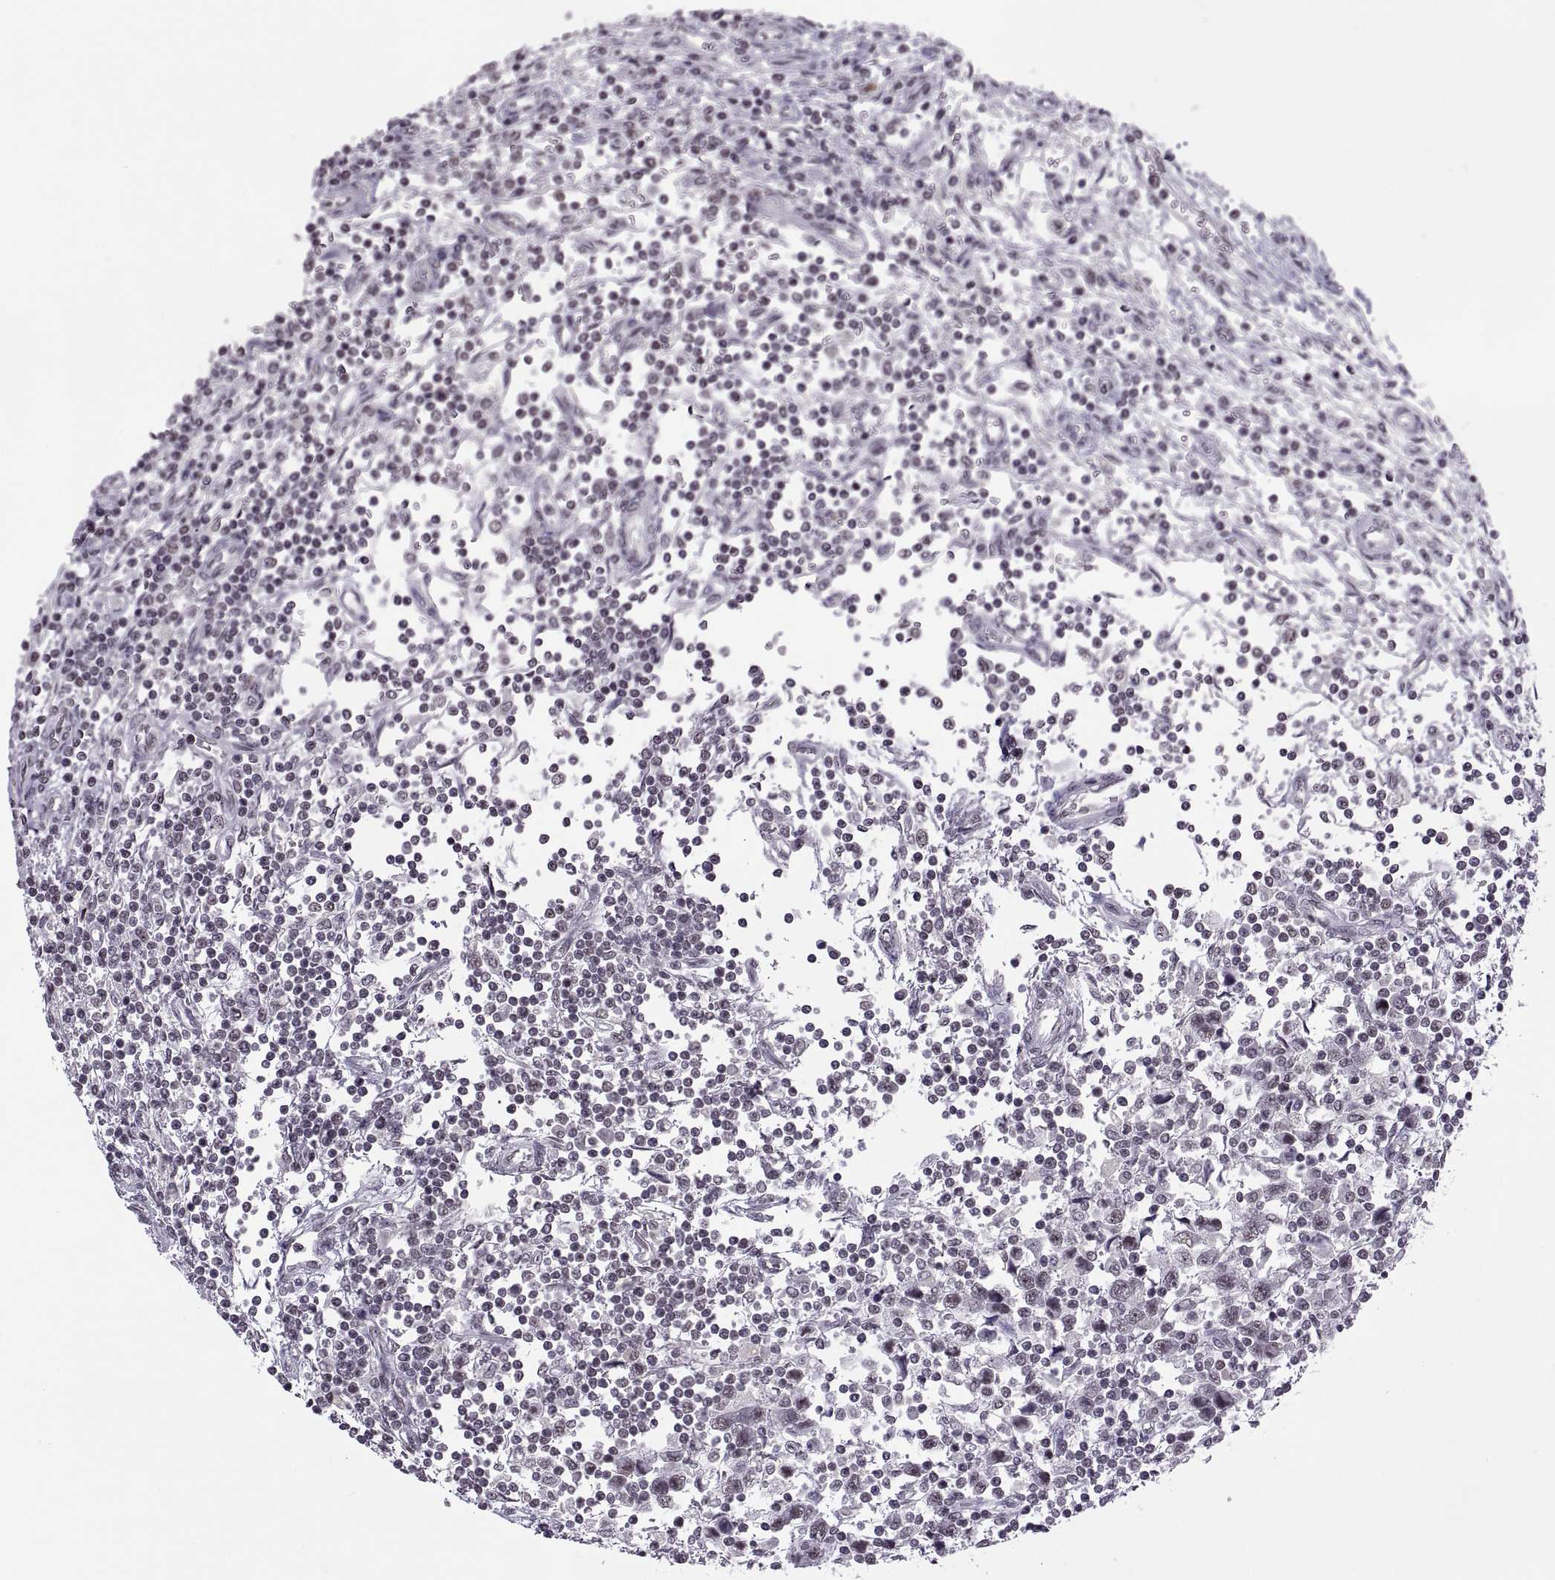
{"staining": {"intensity": "negative", "quantity": "none", "location": "none"}, "tissue": "testis cancer", "cell_type": "Tumor cells", "image_type": "cancer", "snomed": [{"axis": "morphology", "description": "Seminoma, NOS"}, {"axis": "topography", "description": "Testis"}], "caption": "This is a micrograph of immunohistochemistry (IHC) staining of seminoma (testis), which shows no positivity in tumor cells.", "gene": "OTP", "patient": {"sex": "male", "age": 34}}